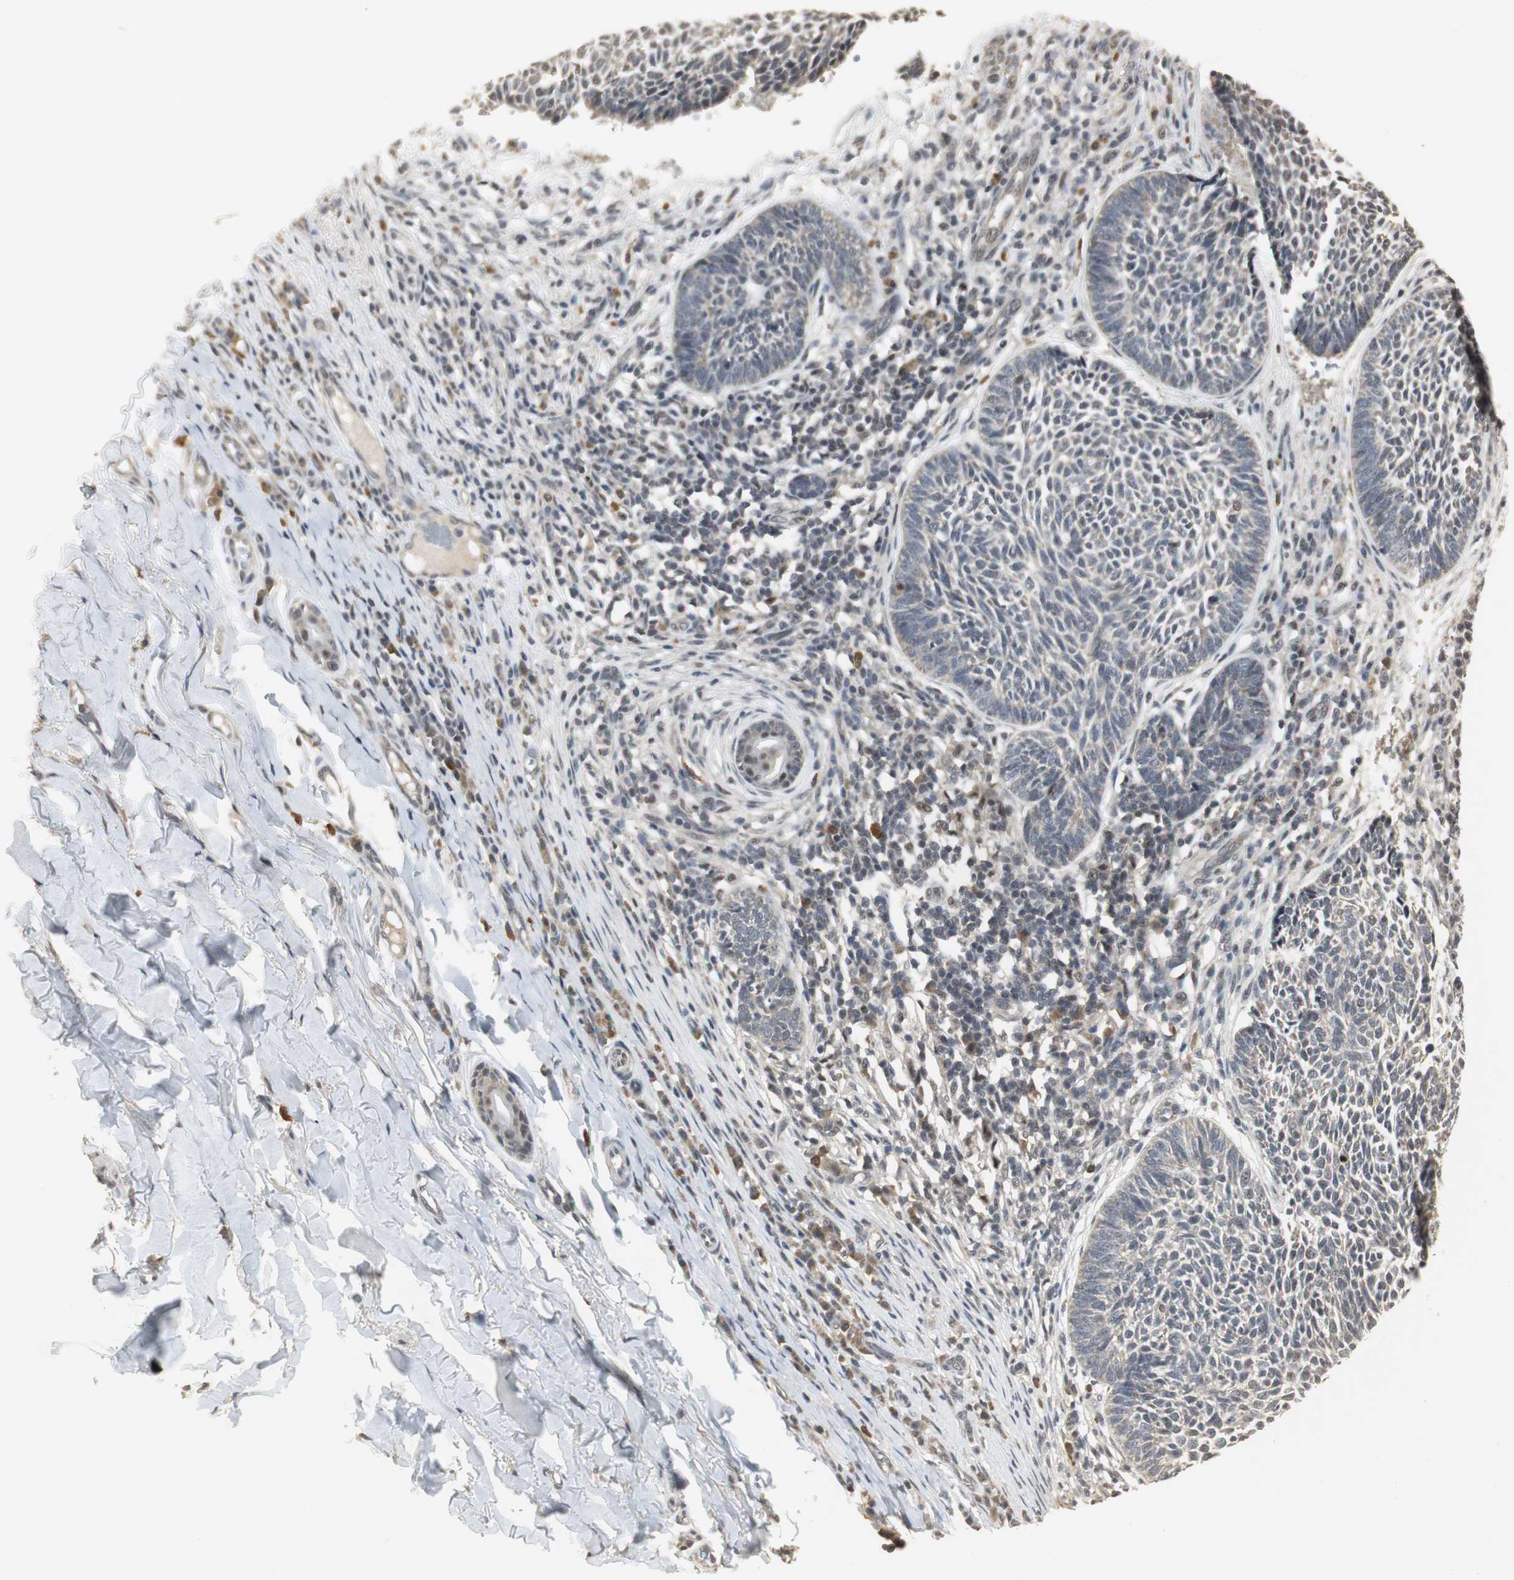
{"staining": {"intensity": "negative", "quantity": "none", "location": "none"}, "tissue": "skin cancer", "cell_type": "Tumor cells", "image_type": "cancer", "snomed": [{"axis": "morphology", "description": "Normal tissue, NOS"}, {"axis": "morphology", "description": "Basal cell carcinoma"}, {"axis": "topography", "description": "Skin"}], "caption": "Immunohistochemical staining of human basal cell carcinoma (skin) reveals no significant expression in tumor cells.", "gene": "ELOA", "patient": {"sex": "male", "age": 87}}